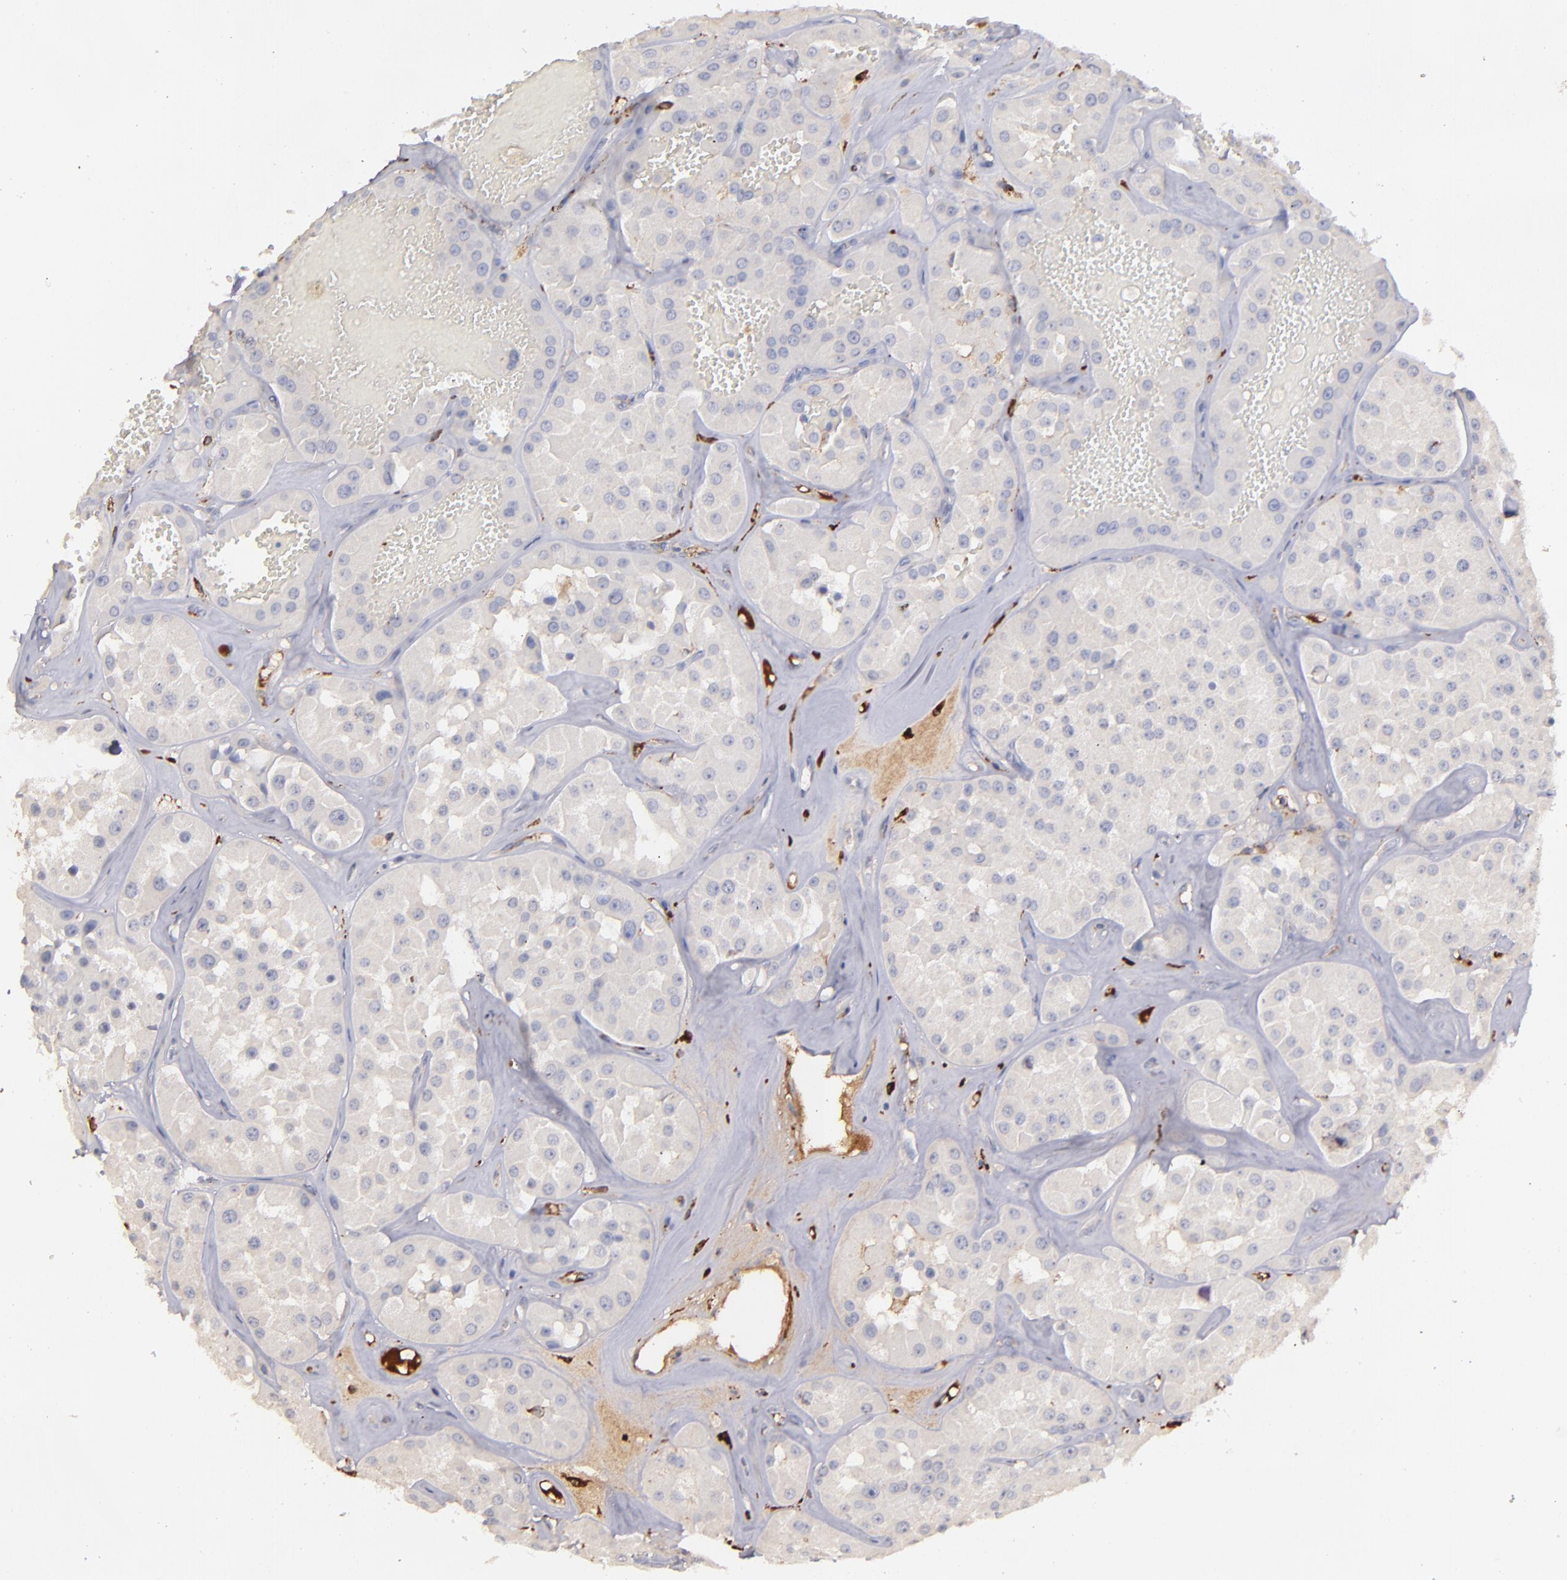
{"staining": {"intensity": "weak", "quantity": "<25%", "location": "cytoplasmic/membranous"}, "tissue": "renal cancer", "cell_type": "Tumor cells", "image_type": "cancer", "snomed": [{"axis": "morphology", "description": "Adenocarcinoma, uncertain malignant potential"}, {"axis": "topography", "description": "Kidney"}], "caption": "This is a image of IHC staining of renal adenocarcinoma,  uncertain malignant potential, which shows no staining in tumor cells. The staining was performed using DAB to visualize the protein expression in brown, while the nuclei were stained in blue with hematoxylin (Magnification: 20x).", "gene": "C1QA", "patient": {"sex": "male", "age": 63}}